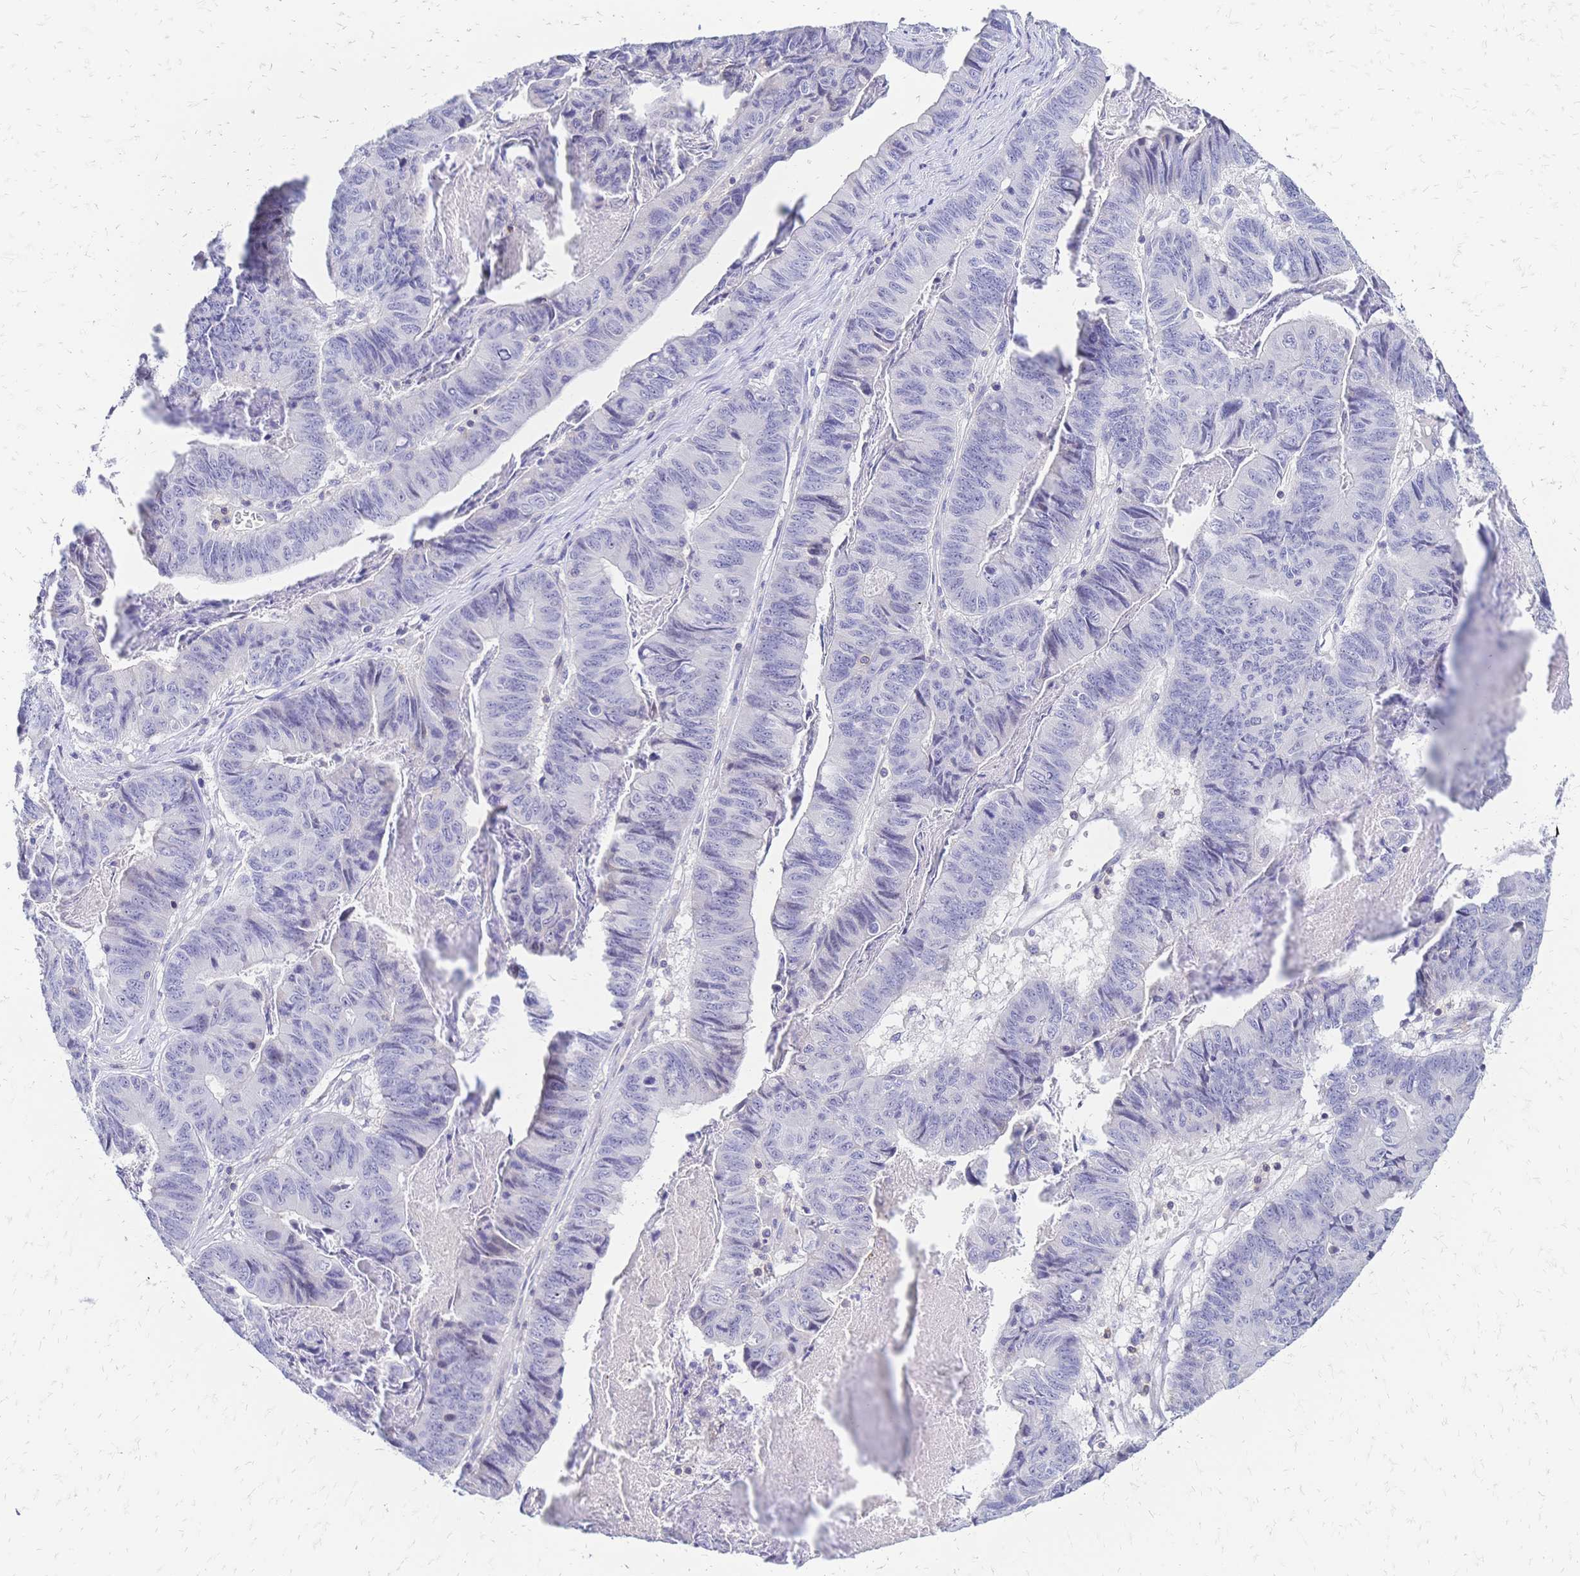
{"staining": {"intensity": "negative", "quantity": "none", "location": "none"}, "tissue": "stomach cancer", "cell_type": "Tumor cells", "image_type": "cancer", "snomed": [{"axis": "morphology", "description": "Adenocarcinoma, NOS"}, {"axis": "topography", "description": "Stomach, lower"}], "caption": "IHC of human adenocarcinoma (stomach) displays no staining in tumor cells. (Brightfield microscopy of DAB (3,3'-diaminobenzidine) immunohistochemistry (IHC) at high magnification).", "gene": "IL2RA", "patient": {"sex": "male", "age": 77}}